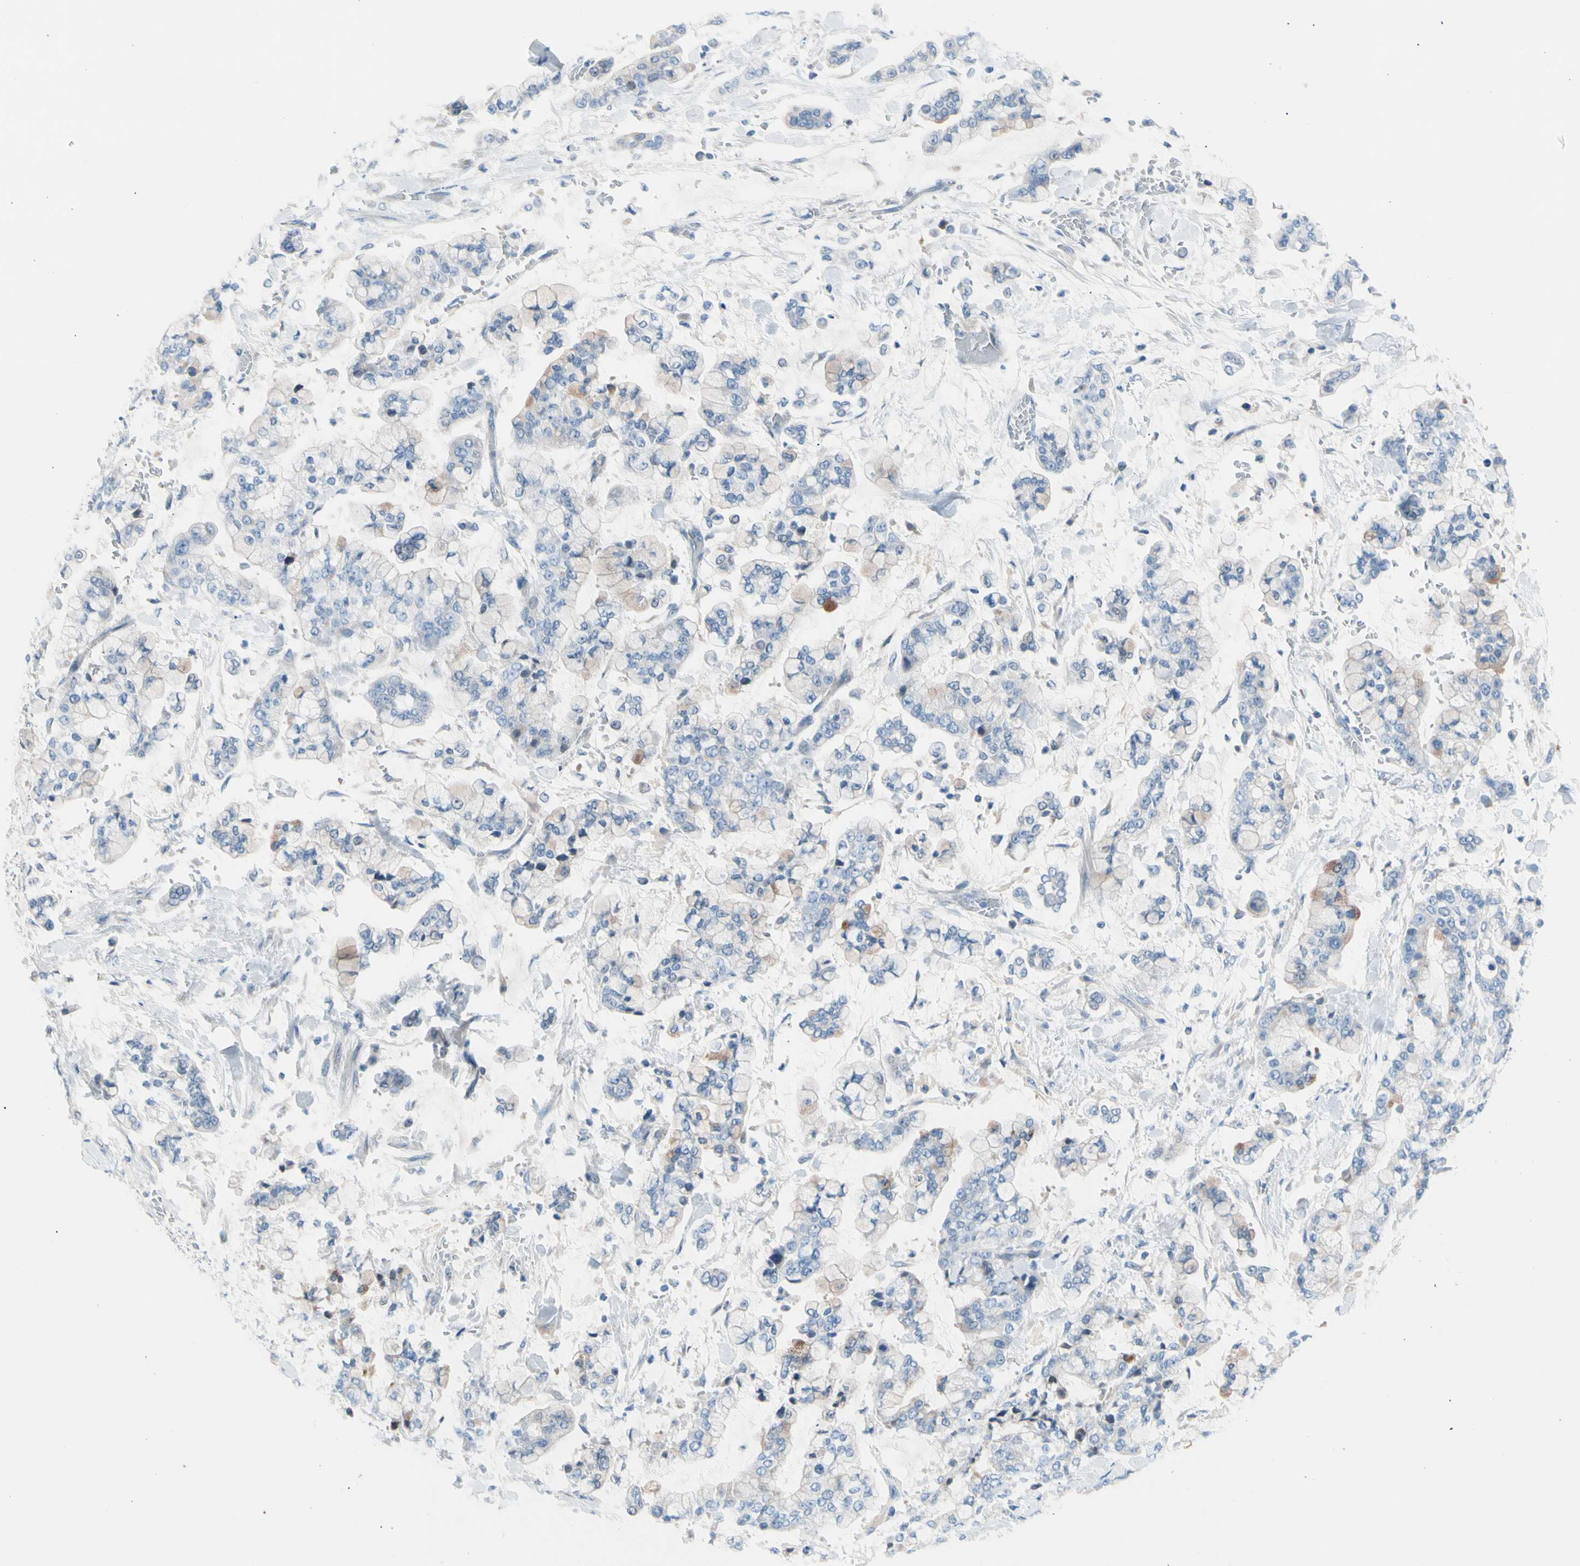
{"staining": {"intensity": "weak", "quantity": "<25%", "location": "cytoplasmic/membranous"}, "tissue": "stomach cancer", "cell_type": "Tumor cells", "image_type": "cancer", "snomed": [{"axis": "morphology", "description": "Normal tissue, NOS"}, {"axis": "morphology", "description": "Adenocarcinoma, NOS"}, {"axis": "topography", "description": "Stomach, upper"}, {"axis": "topography", "description": "Stomach"}], "caption": "Tumor cells show no significant staining in adenocarcinoma (stomach).", "gene": "CASQ1", "patient": {"sex": "male", "age": 76}}